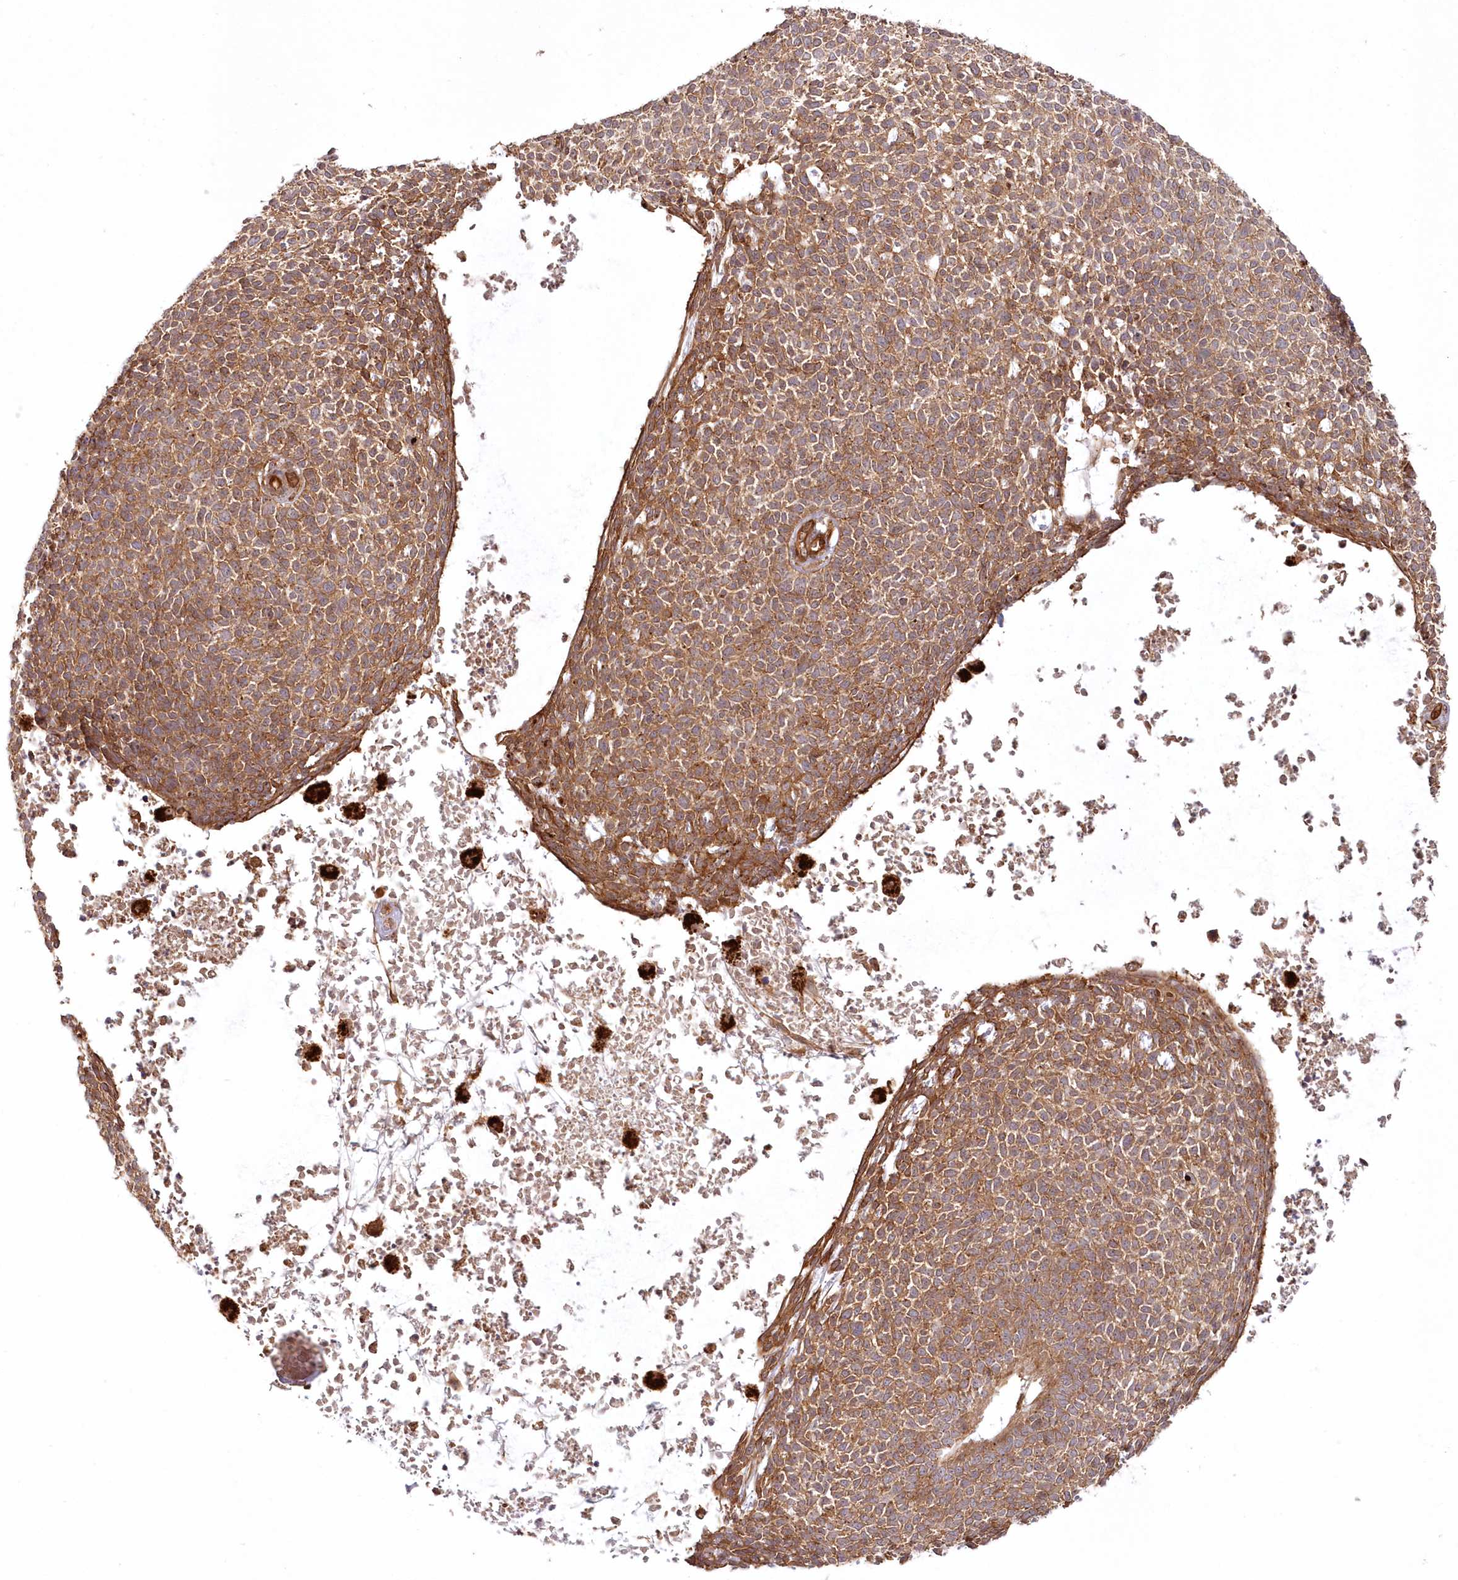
{"staining": {"intensity": "moderate", "quantity": ">75%", "location": "cytoplasmic/membranous"}, "tissue": "skin cancer", "cell_type": "Tumor cells", "image_type": "cancer", "snomed": [{"axis": "morphology", "description": "Basal cell carcinoma"}, {"axis": "topography", "description": "Skin"}], "caption": "Immunohistochemical staining of skin cancer exhibits moderate cytoplasmic/membranous protein staining in approximately >75% of tumor cells. Using DAB (brown) and hematoxylin (blue) stains, captured at high magnification using brightfield microscopy.", "gene": "RGCC", "patient": {"sex": "female", "age": 84}}